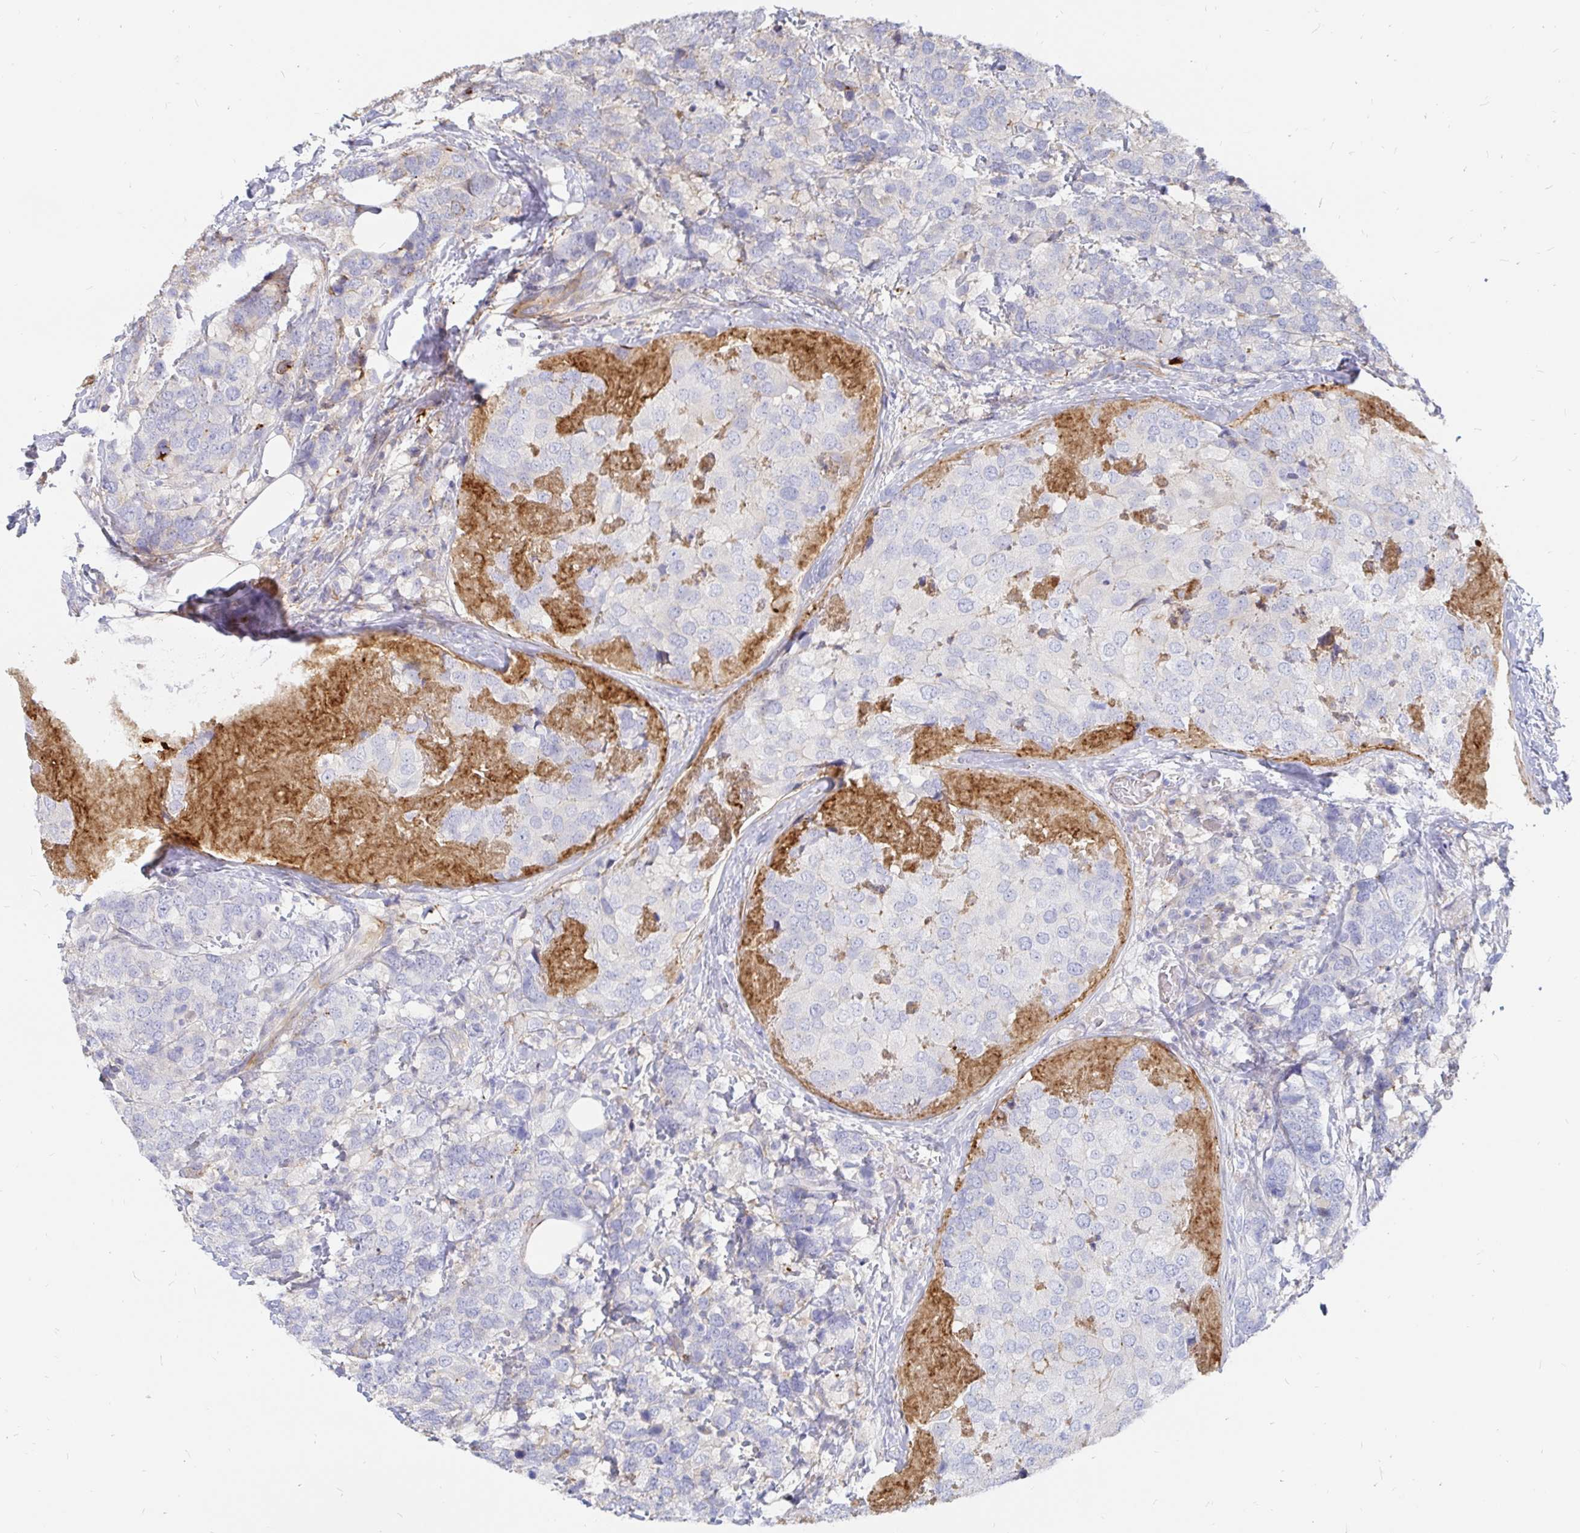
{"staining": {"intensity": "negative", "quantity": "none", "location": "none"}, "tissue": "breast cancer", "cell_type": "Tumor cells", "image_type": "cancer", "snomed": [{"axis": "morphology", "description": "Lobular carcinoma"}, {"axis": "topography", "description": "Breast"}], "caption": "The micrograph demonstrates no staining of tumor cells in breast cancer.", "gene": "KCTD19", "patient": {"sex": "female", "age": 59}}